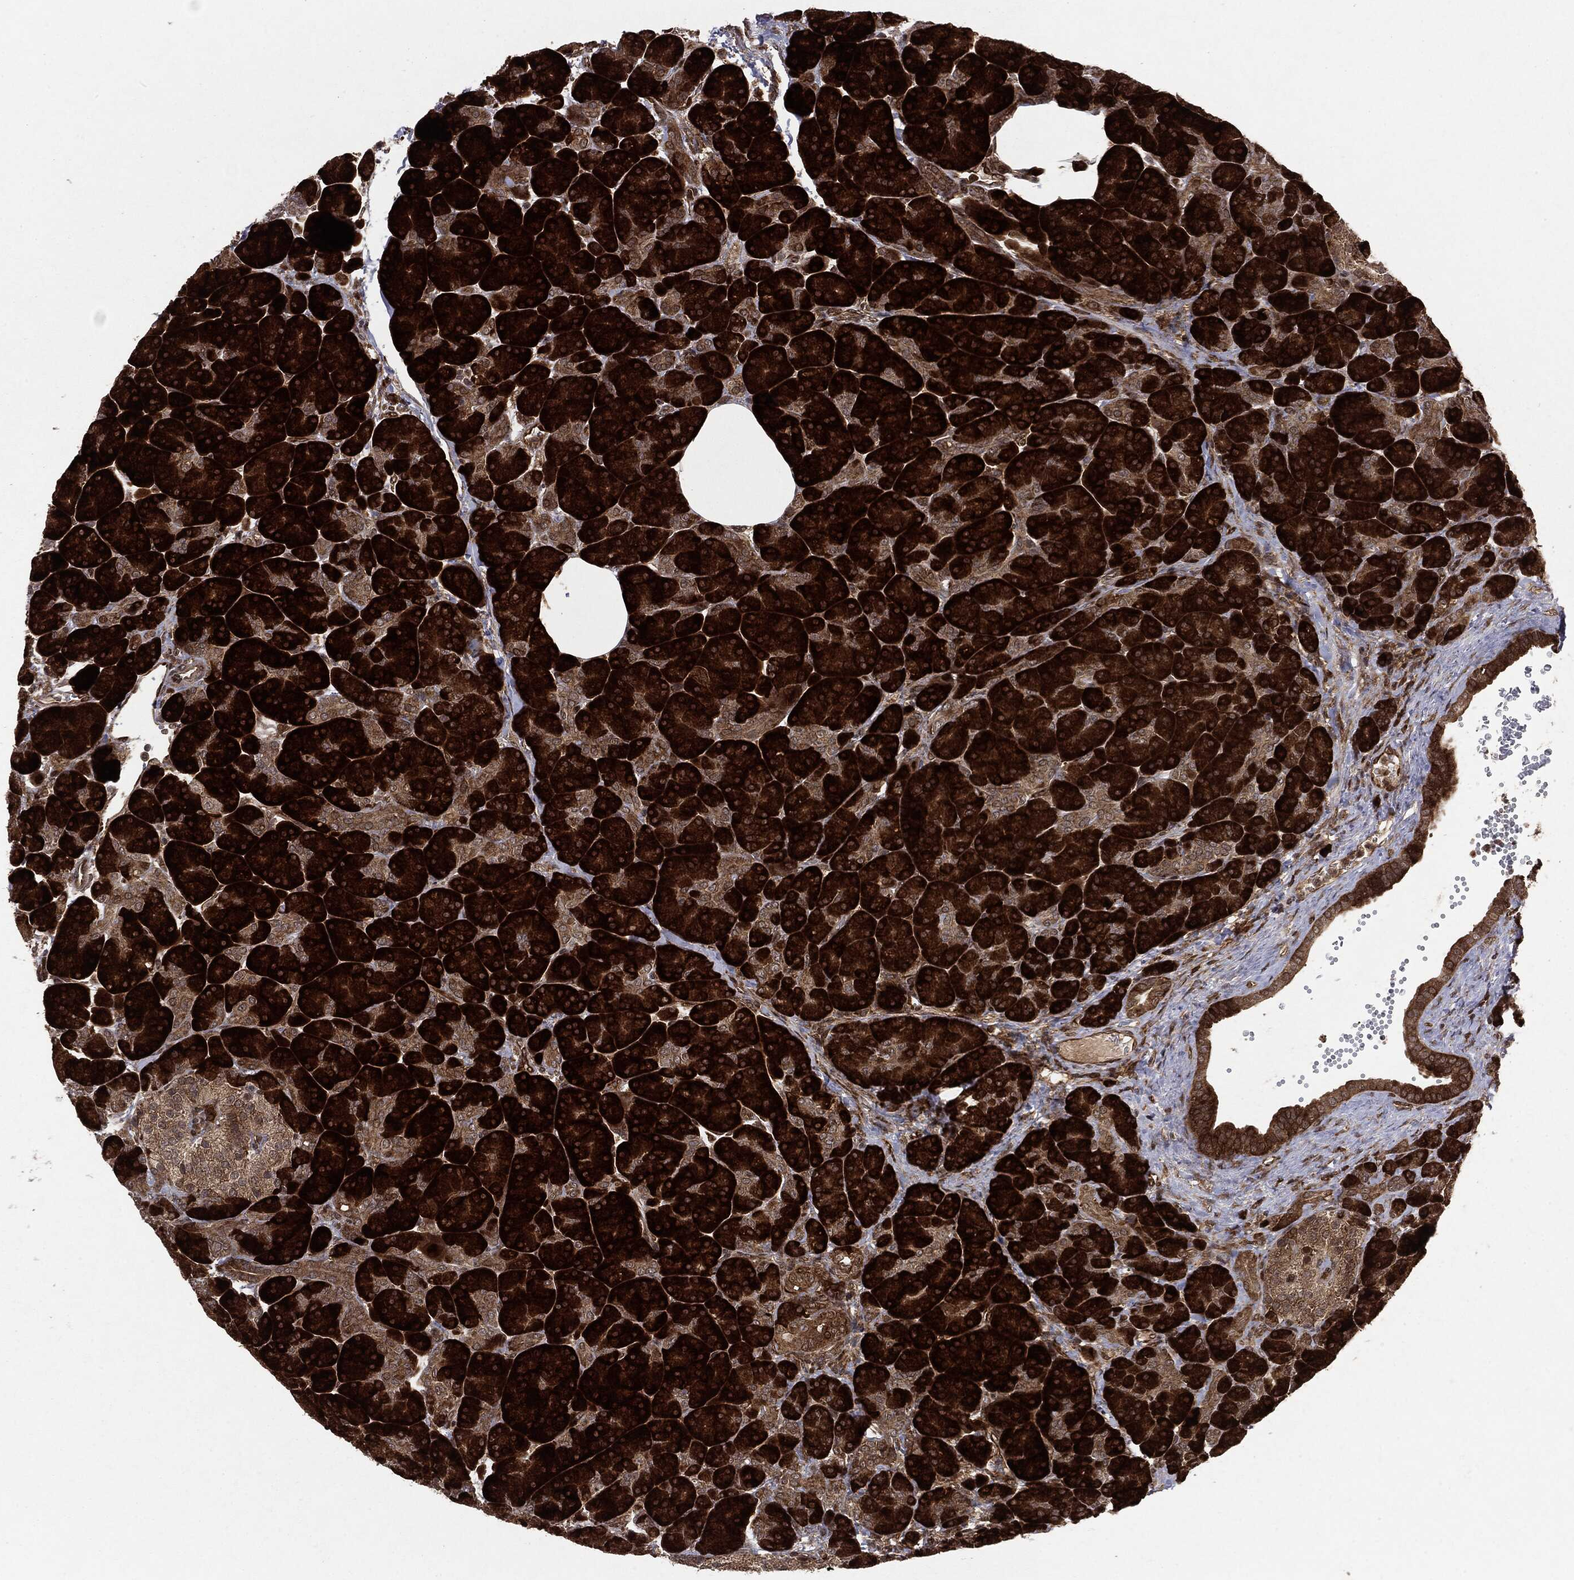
{"staining": {"intensity": "strong", "quantity": ">75%", "location": "cytoplasmic/membranous"}, "tissue": "pancreas", "cell_type": "Exocrine glandular cells", "image_type": "normal", "snomed": [{"axis": "morphology", "description": "Normal tissue, NOS"}, {"axis": "topography", "description": "Pancreas"}], "caption": "Protein staining displays strong cytoplasmic/membranous expression in approximately >75% of exocrine glandular cells in benign pancreas. The staining is performed using DAB (3,3'-diaminobenzidine) brown chromogen to label protein expression. The nuclei are counter-stained blue using hematoxylin.", "gene": "OTUB1", "patient": {"sex": "female", "age": 63}}